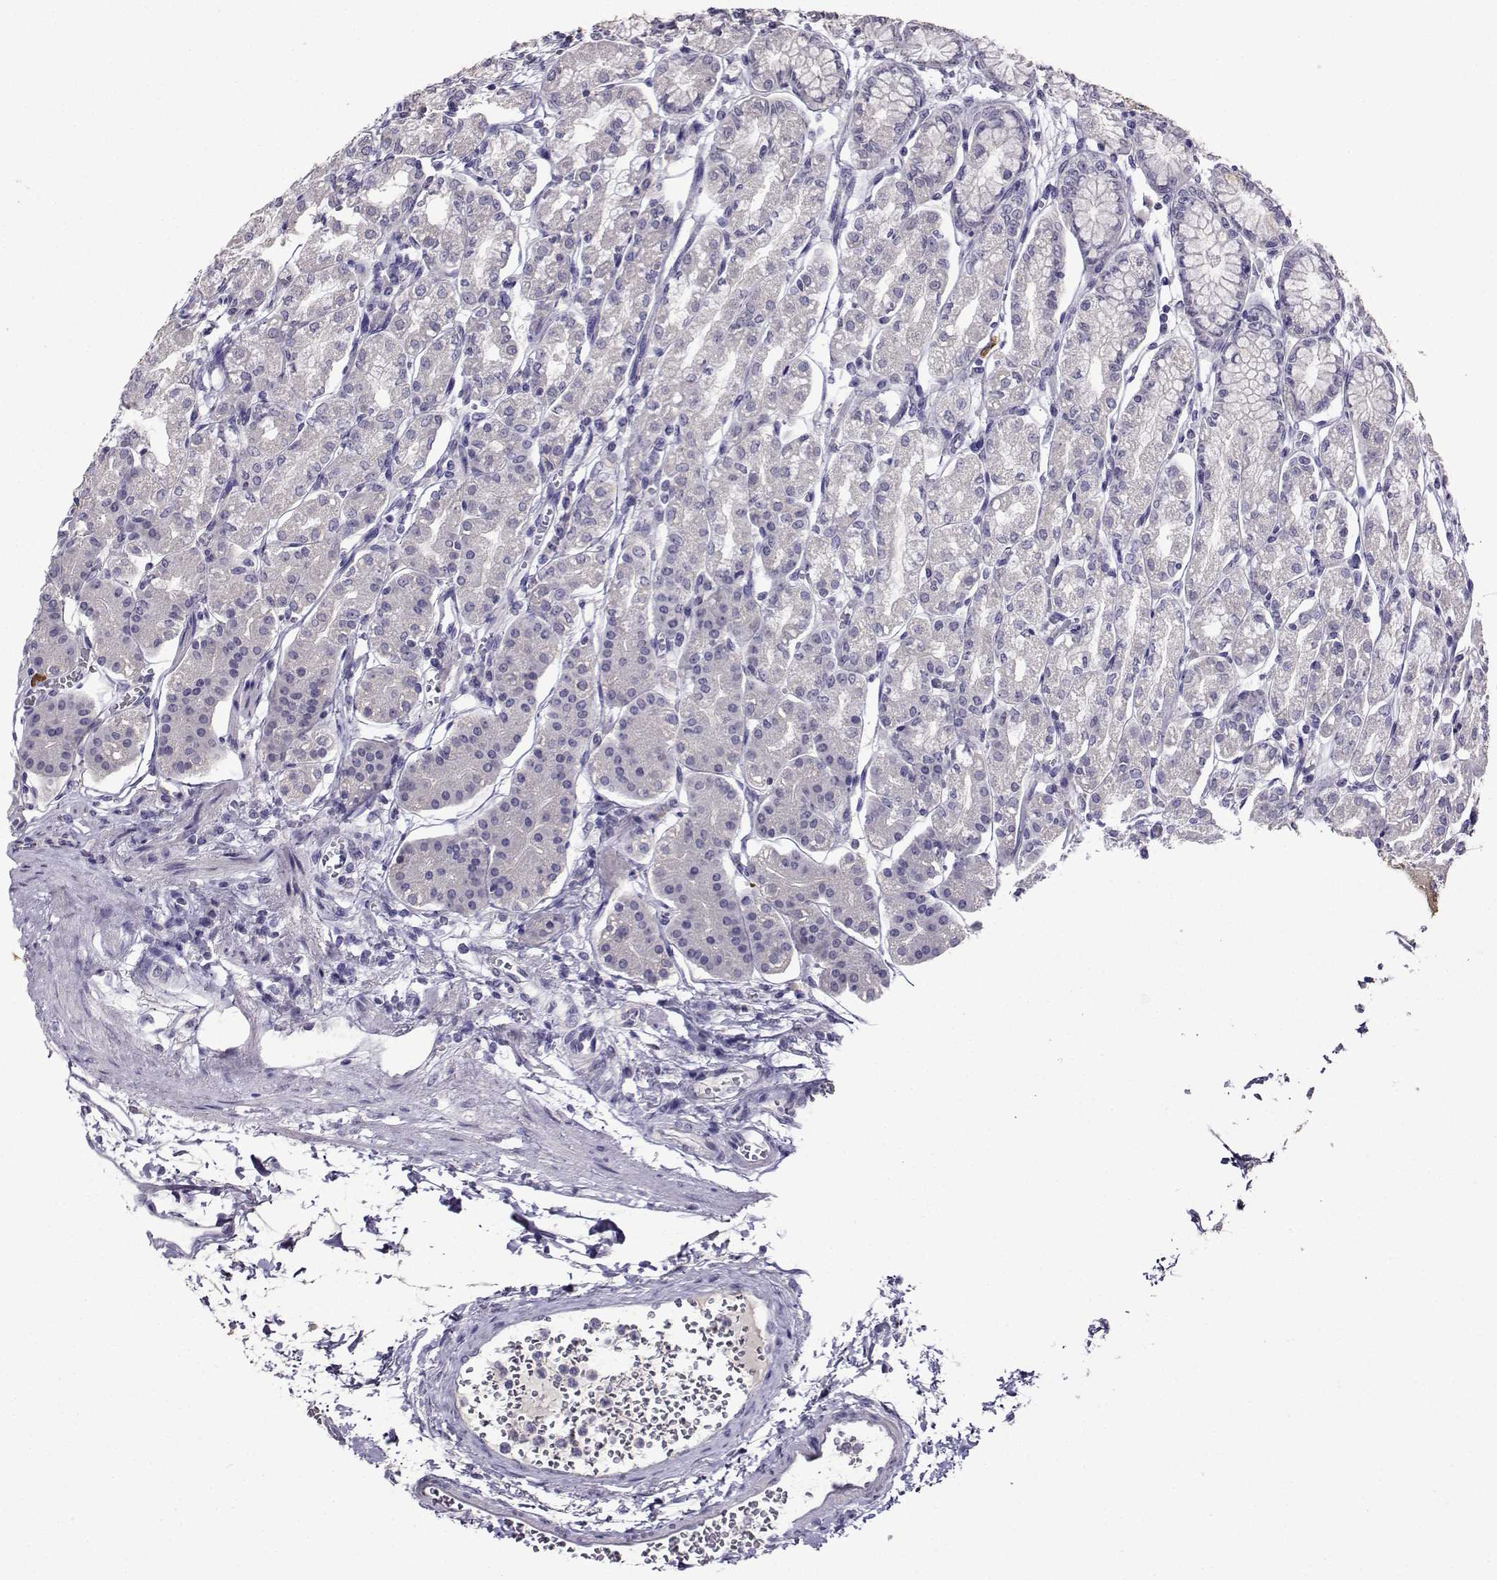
{"staining": {"intensity": "negative", "quantity": "none", "location": "none"}, "tissue": "stomach", "cell_type": "Glandular cells", "image_type": "normal", "snomed": [{"axis": "morphology", "description": "Normal tissue, NOS"}, {"axis": "topography", "description": "Skeletal muscle"}, {"axis": "topography", "description": "Stomach"}], "caption": "High power microscopy histopathology image of an immunohistochemistry micrograph of benign stomach, revealing no significant expression in glandular cells.", "gene": "CRYBB1", "patient": {"sex": "female", "age": 57}}